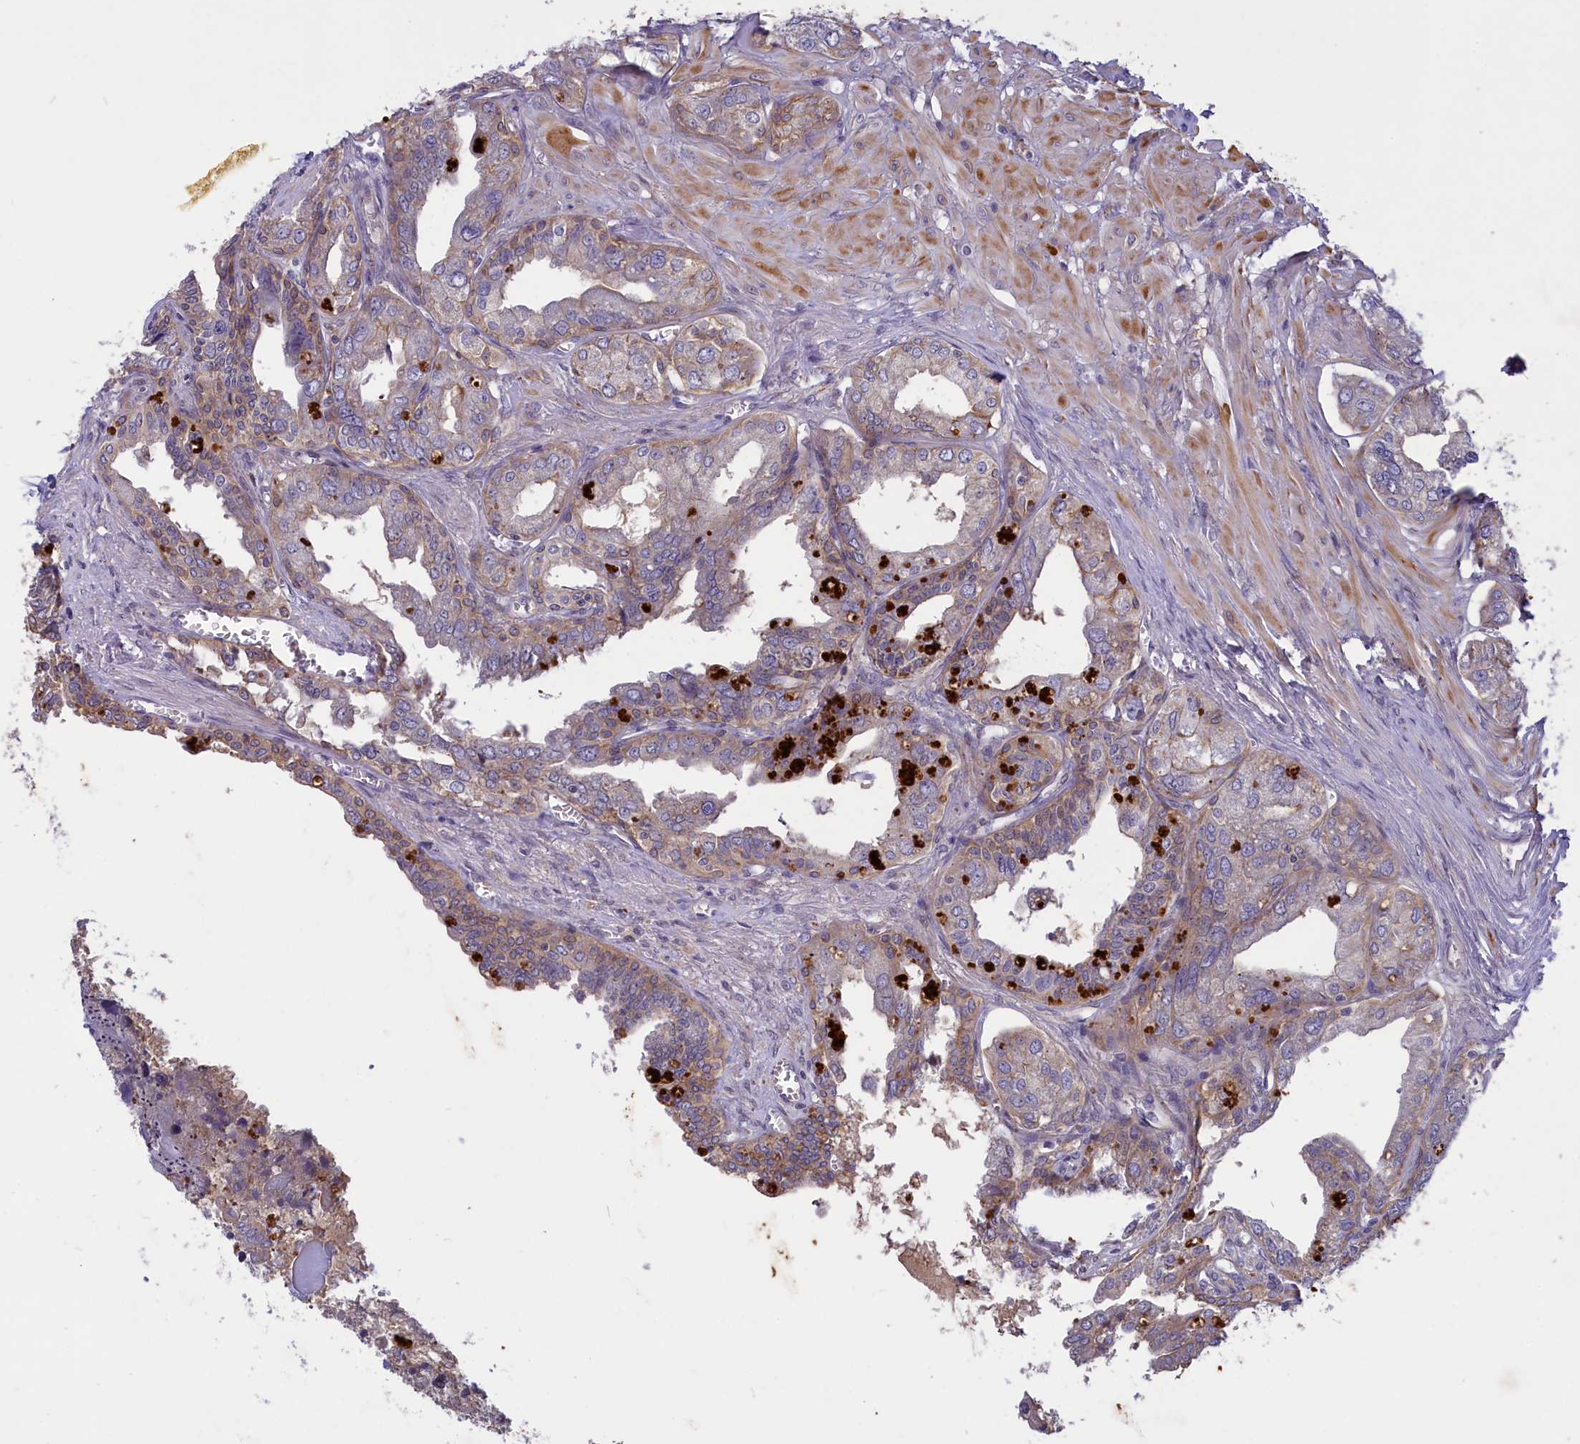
{"staining": {"intensity": "weak", "quantity": "25%-75%", "location": "cytoplasmic/membranous"}, "tissue": "seminal vesicle", "cell_type": "Glandular cells", "image_type": "normal", "snomed": [{"axis": "morphology", "description": "Normal tissue, NOS"}, {"axis": "topography", "description": "Seminal veicle"}], "caption": "Immunohistochemistry (IHC) of unremarkable seminal vesicle shows low levels of weak cytoplasmic/membranous expression in about 25%-75% of glandular cells. (IHC, brightfield microscopy, high magnification).", "gene": "CORO2A", "patient": {"sex": "male", "age": 67}}